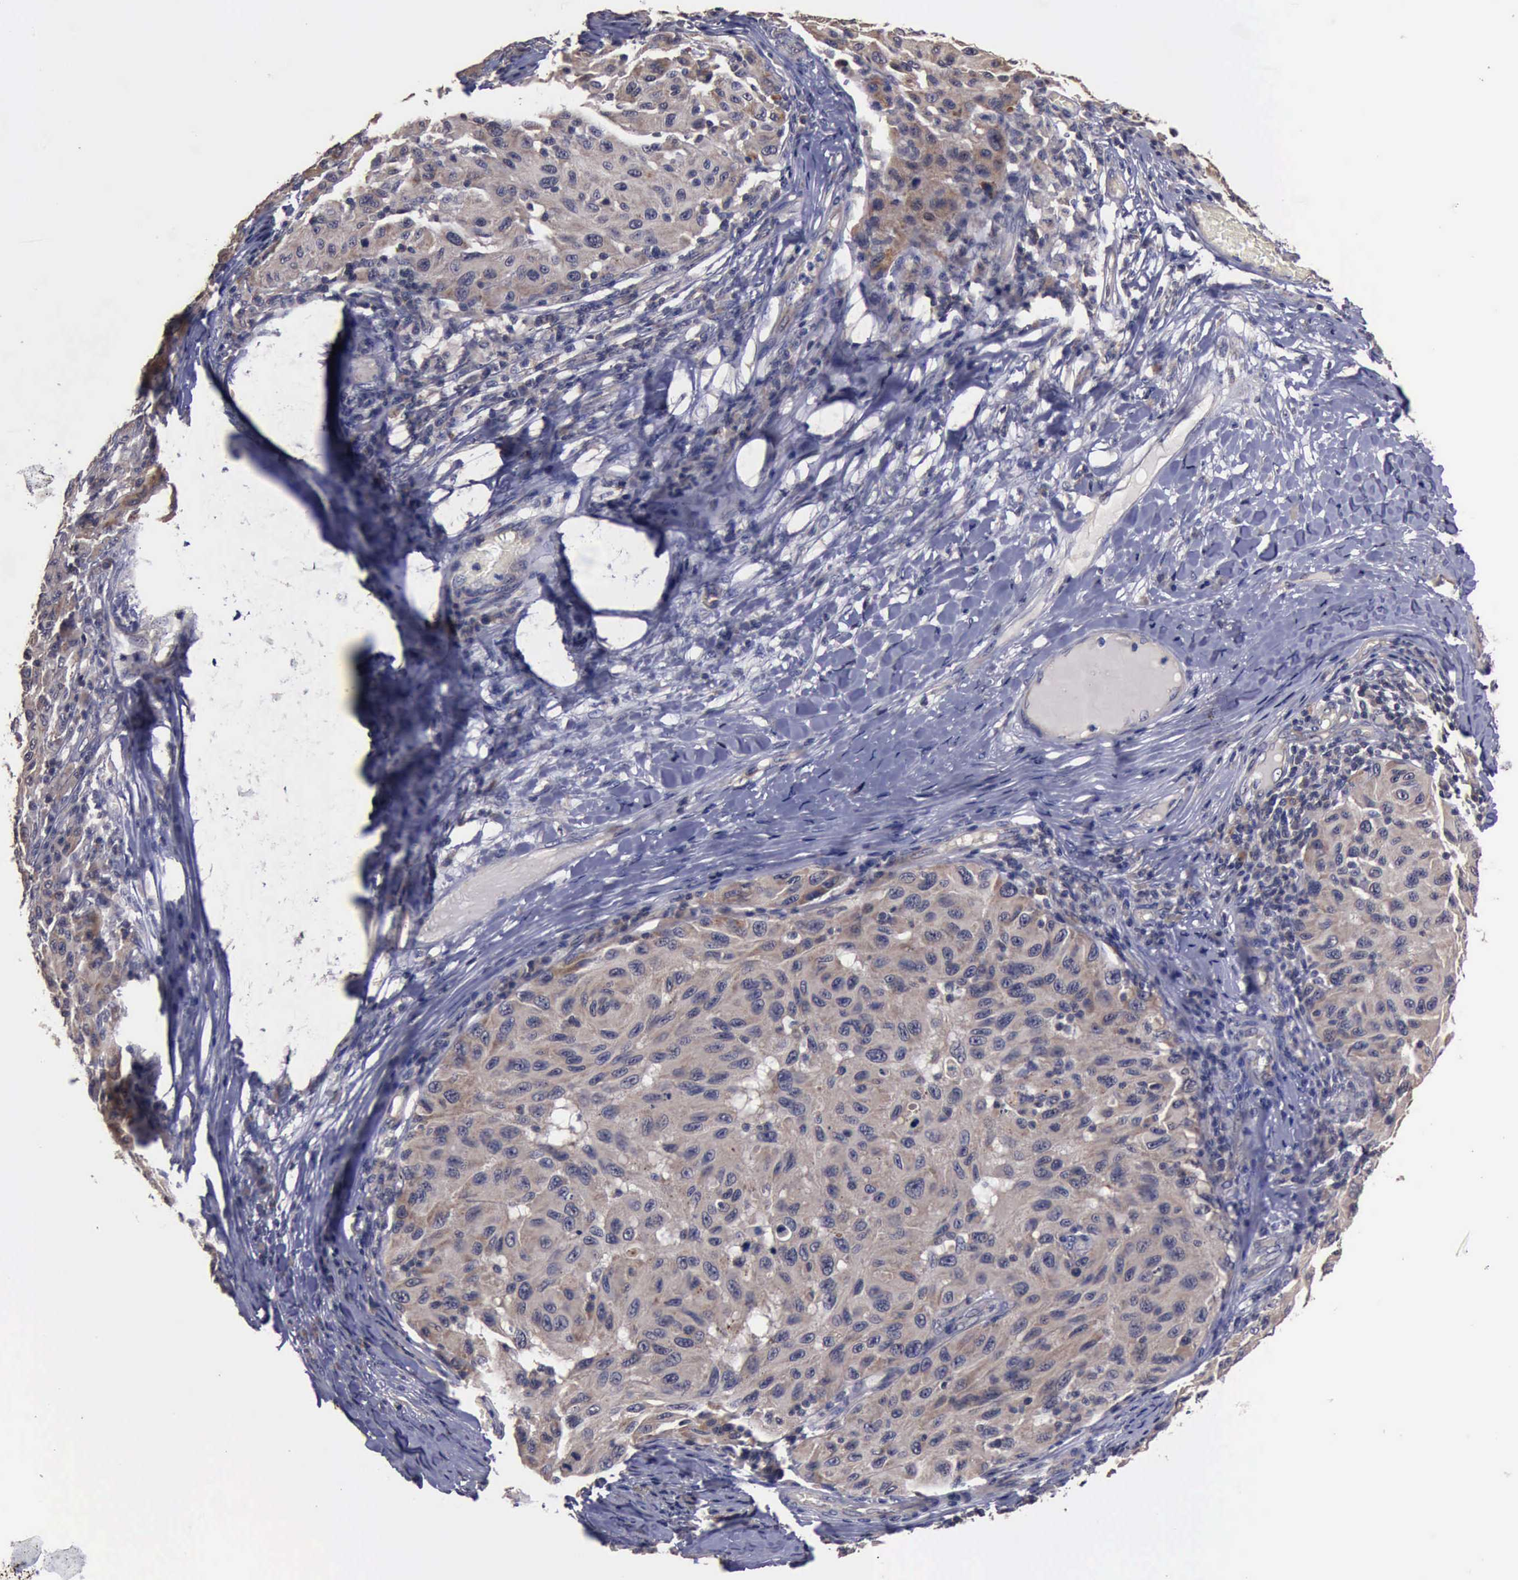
{"staining": {"intensity": "negative", "quantity": "none", "location": "none"}, "tissue": "melanoma", "cell_type": "Tumor cells", "image_type": "cancer", "snomed": [{"axis": "morphology", "description": "Malignant melanoma, NOS"}, {"axis": "topography", "description": "Skin"}], "caption": "High power microscopy photomicrograph of an IHC histopathology image of malignant melanoma, revealing no significant staining in tumor cells.", "gene": "CRKL", "patient": {"sex": "female", "age": 77}}